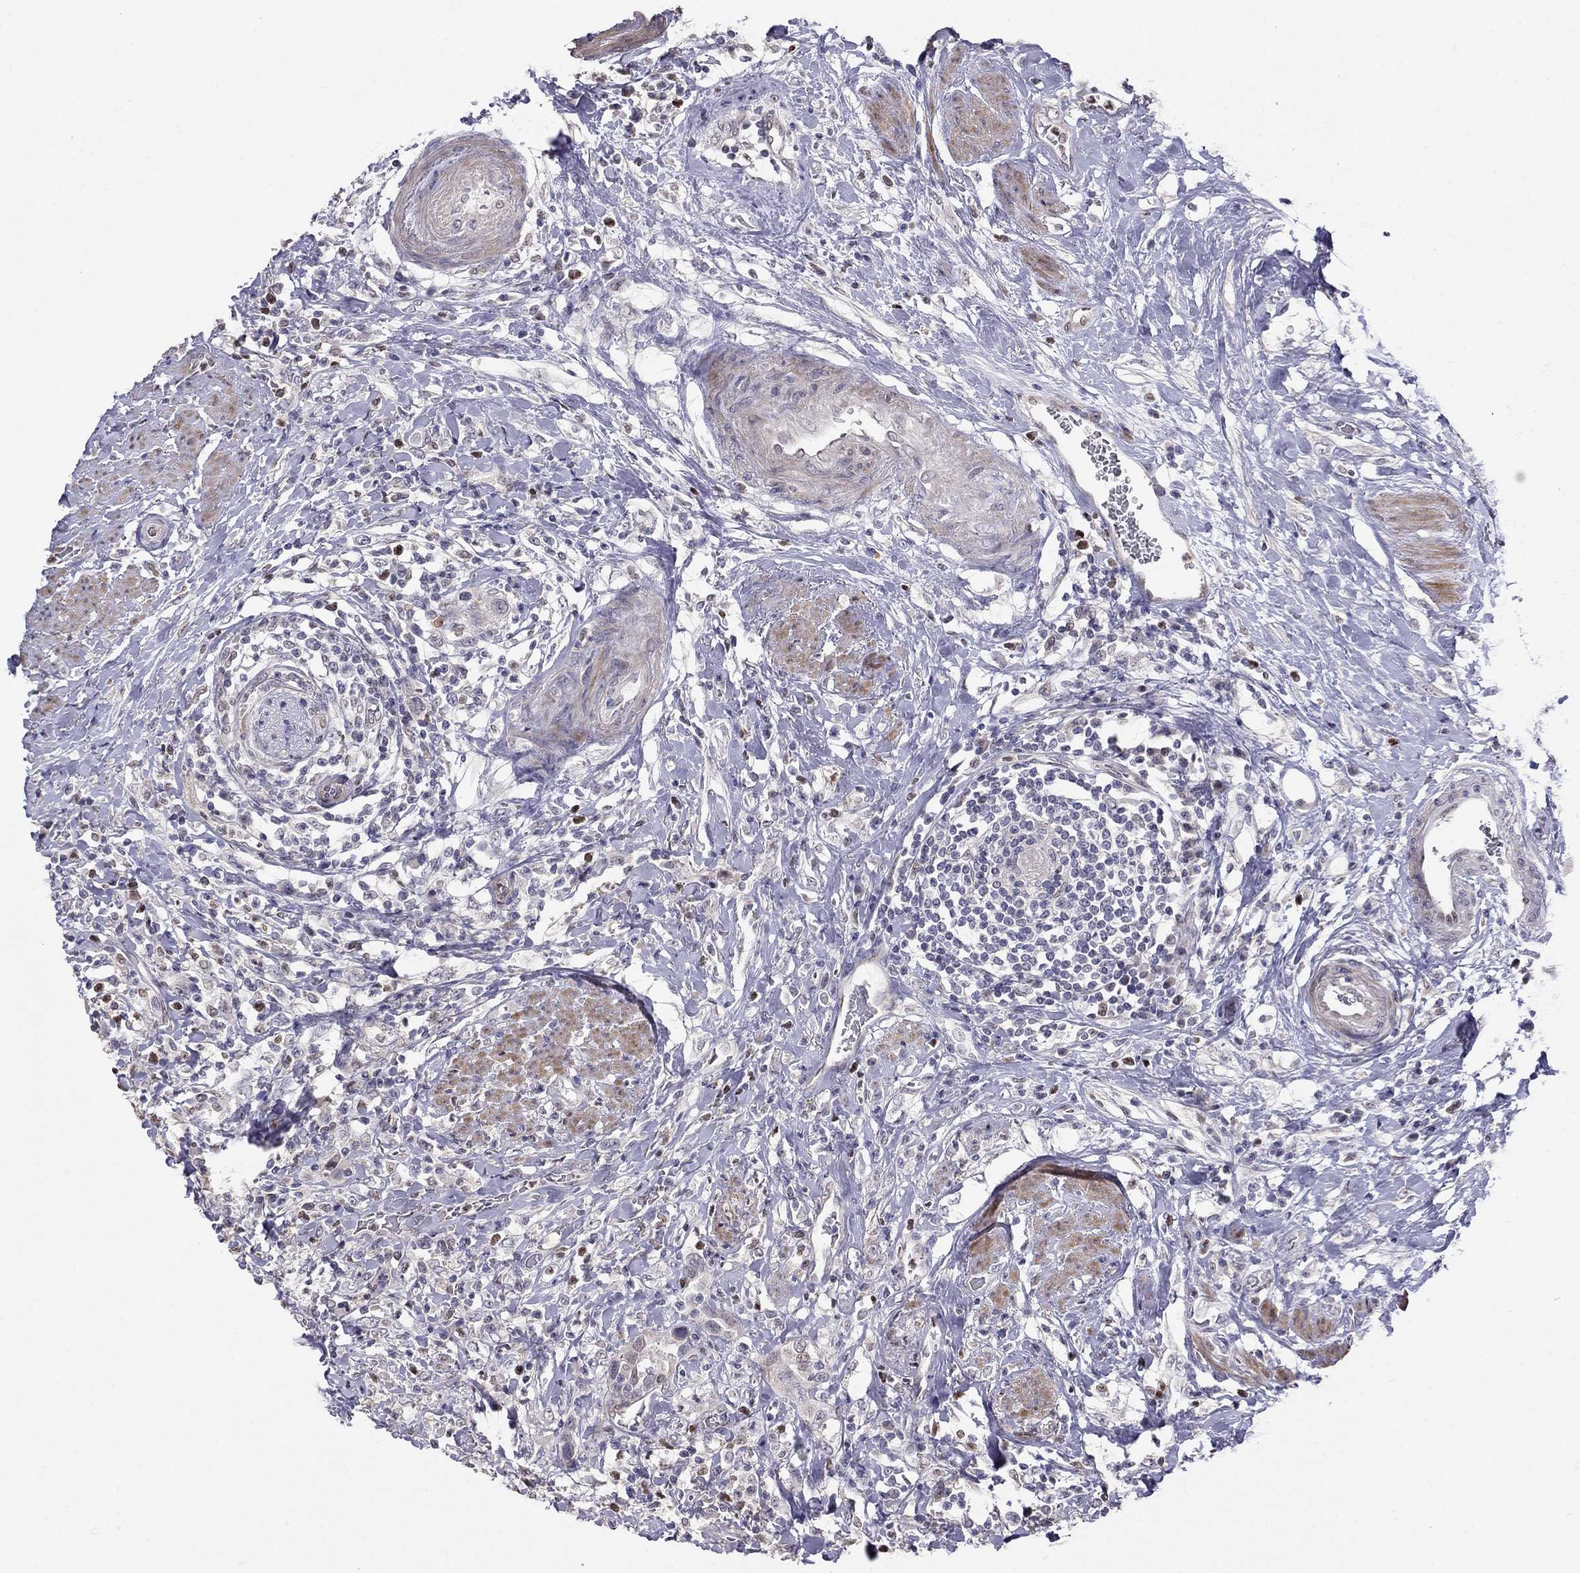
{"staining": {"intensity": "negative", "quantity": "none", "location": "none"}, "tissue": "urothelial cancer", "cell_type": "Tumor cells", "image_type": "cancer", "snomed": [{"axis": "morphology", "description": "Urothelial carcinoma, NOS"}, {"axis": "morphology", "description": "Urothelial carcinoma, High grade"}, {"axis": "topography", "description": "Urinary bladder"}], "caption": "This image is of high-grade urothelial carcinoma stained with immunohistochemistry (IHC) to label a protein in brown with the nuclei are counter-stained blue. There is no positivity in tumor cells. (Immunohistochemistry (ihc), brightfield microscopy, high magnification).", "gene": "LRRC39", "patient": {"sex": "female", "age": 64}}